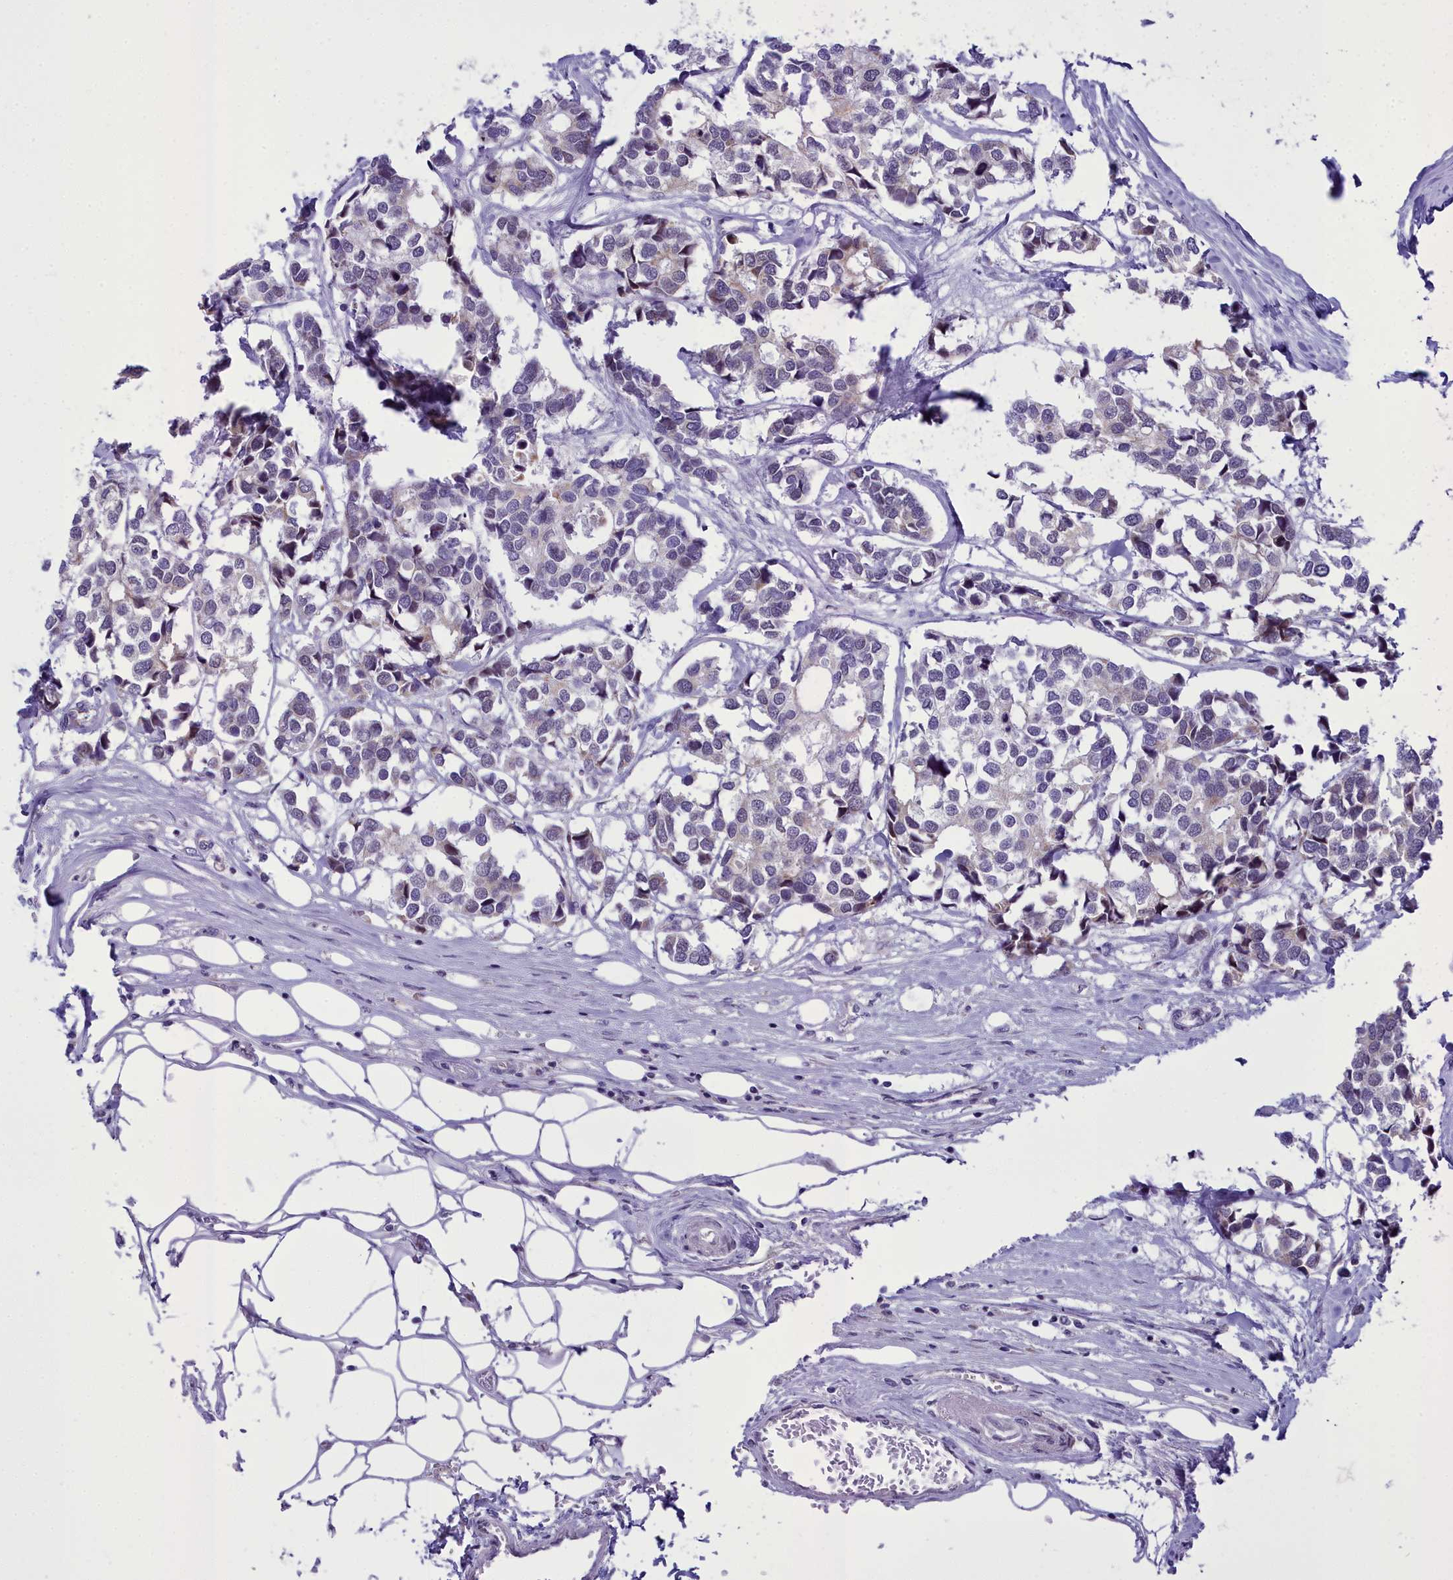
{"staining": {"intensity": "negative", "quantity": "none", "location": "none"}, "tissue": "breast cancer", "cell_type": "Tumor cells", "image_type": "cancer", "snomed": [{"axis": "morphology", "description": "Duct carcinoma"}, {"axis": "topography", "description": "Breast"}], "caption": "Tumor cells show no significant expression in breast cancer.", "gene": "B9D2", "patient": {"sex": "female", "age": 83}}